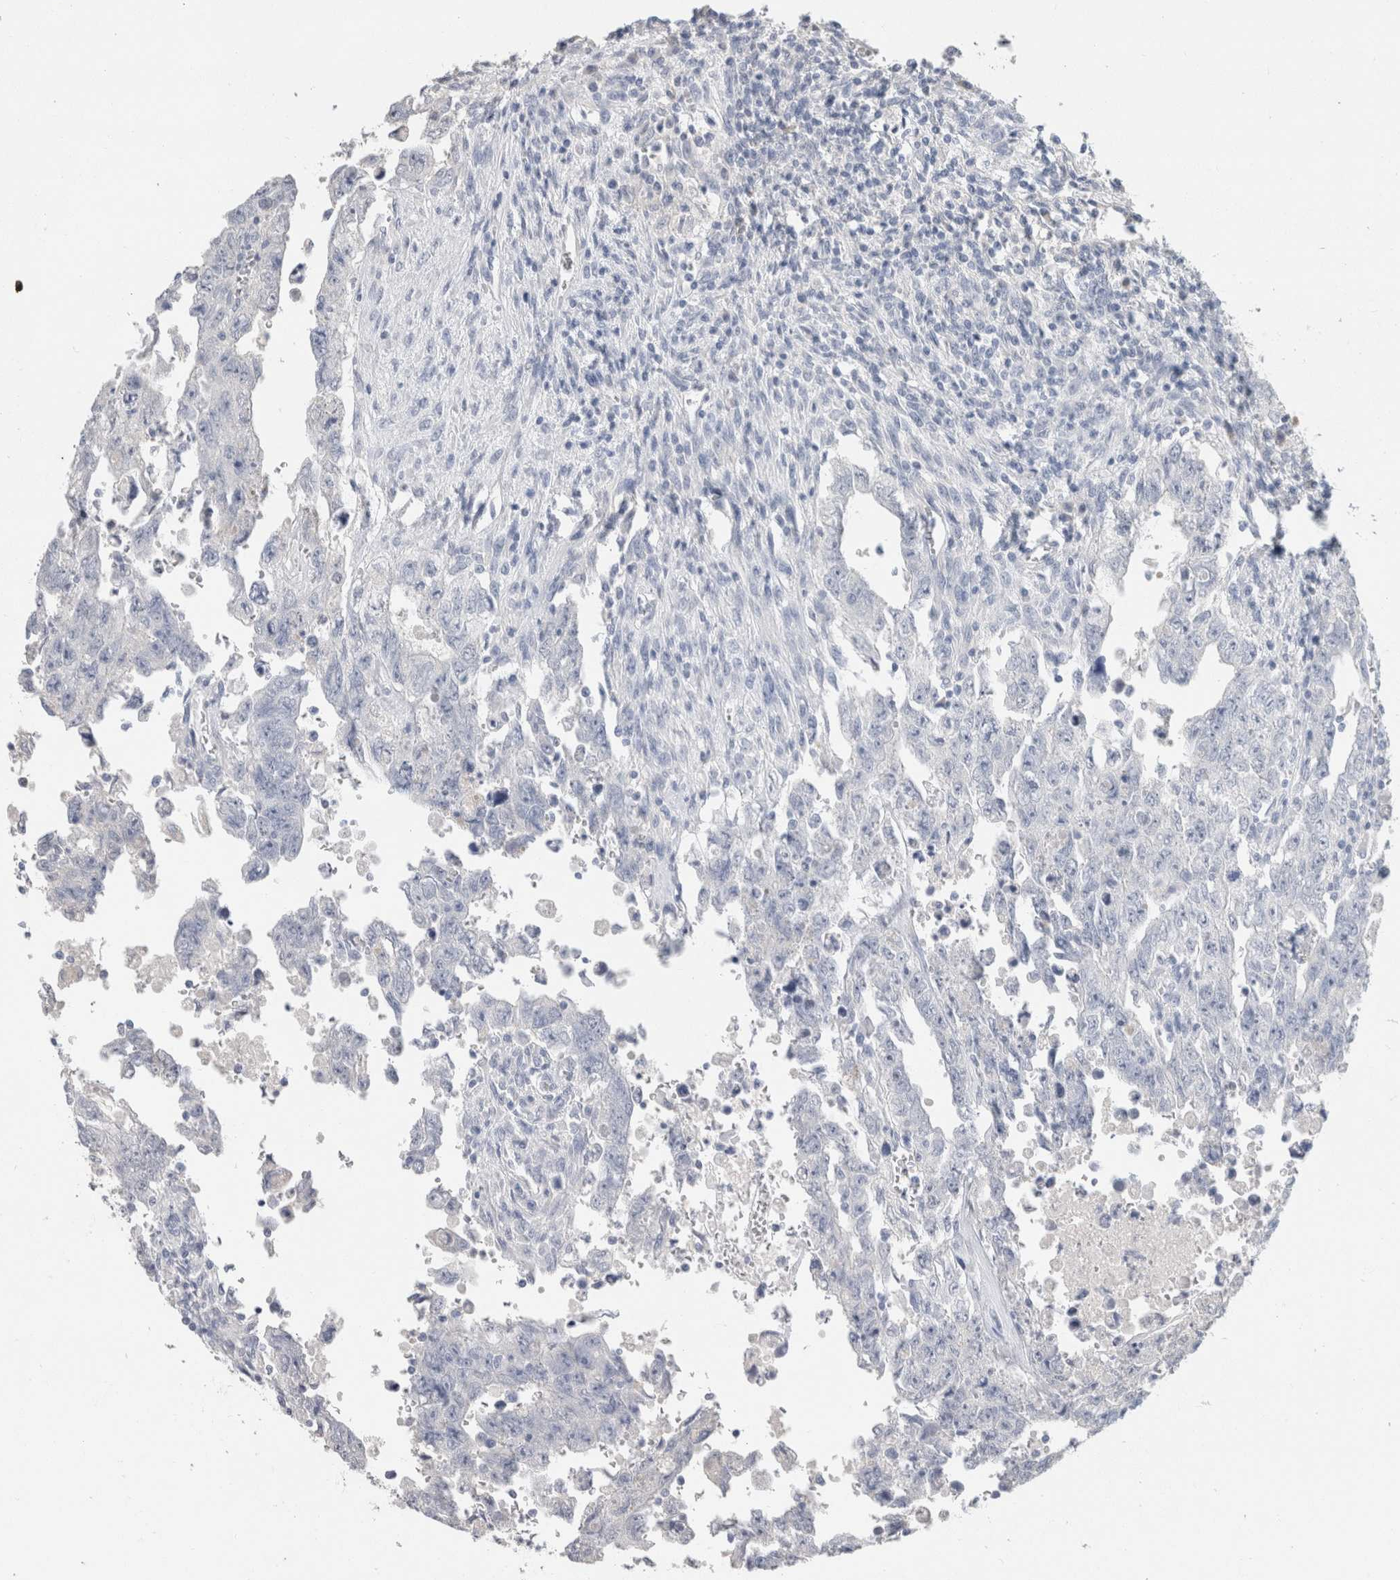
{"staining": {"intensity": "negative", "quantity": "none", "location": "none"}, "tissue": "testis cancer", "cell_type": "Tumor cells", "image_type": "cancer", "snomed": [{"axis": "morphology", "description": "Carcinoma, Embryonal, NOS"}, {"axis": "topography", "description": "Testis"}], "caption": "Tumor cells show no significant staining in testis cancer (embryonal carcinoma).", "gene": "SCGB1A1", "patient": {"sex": "male", "age": 28}}